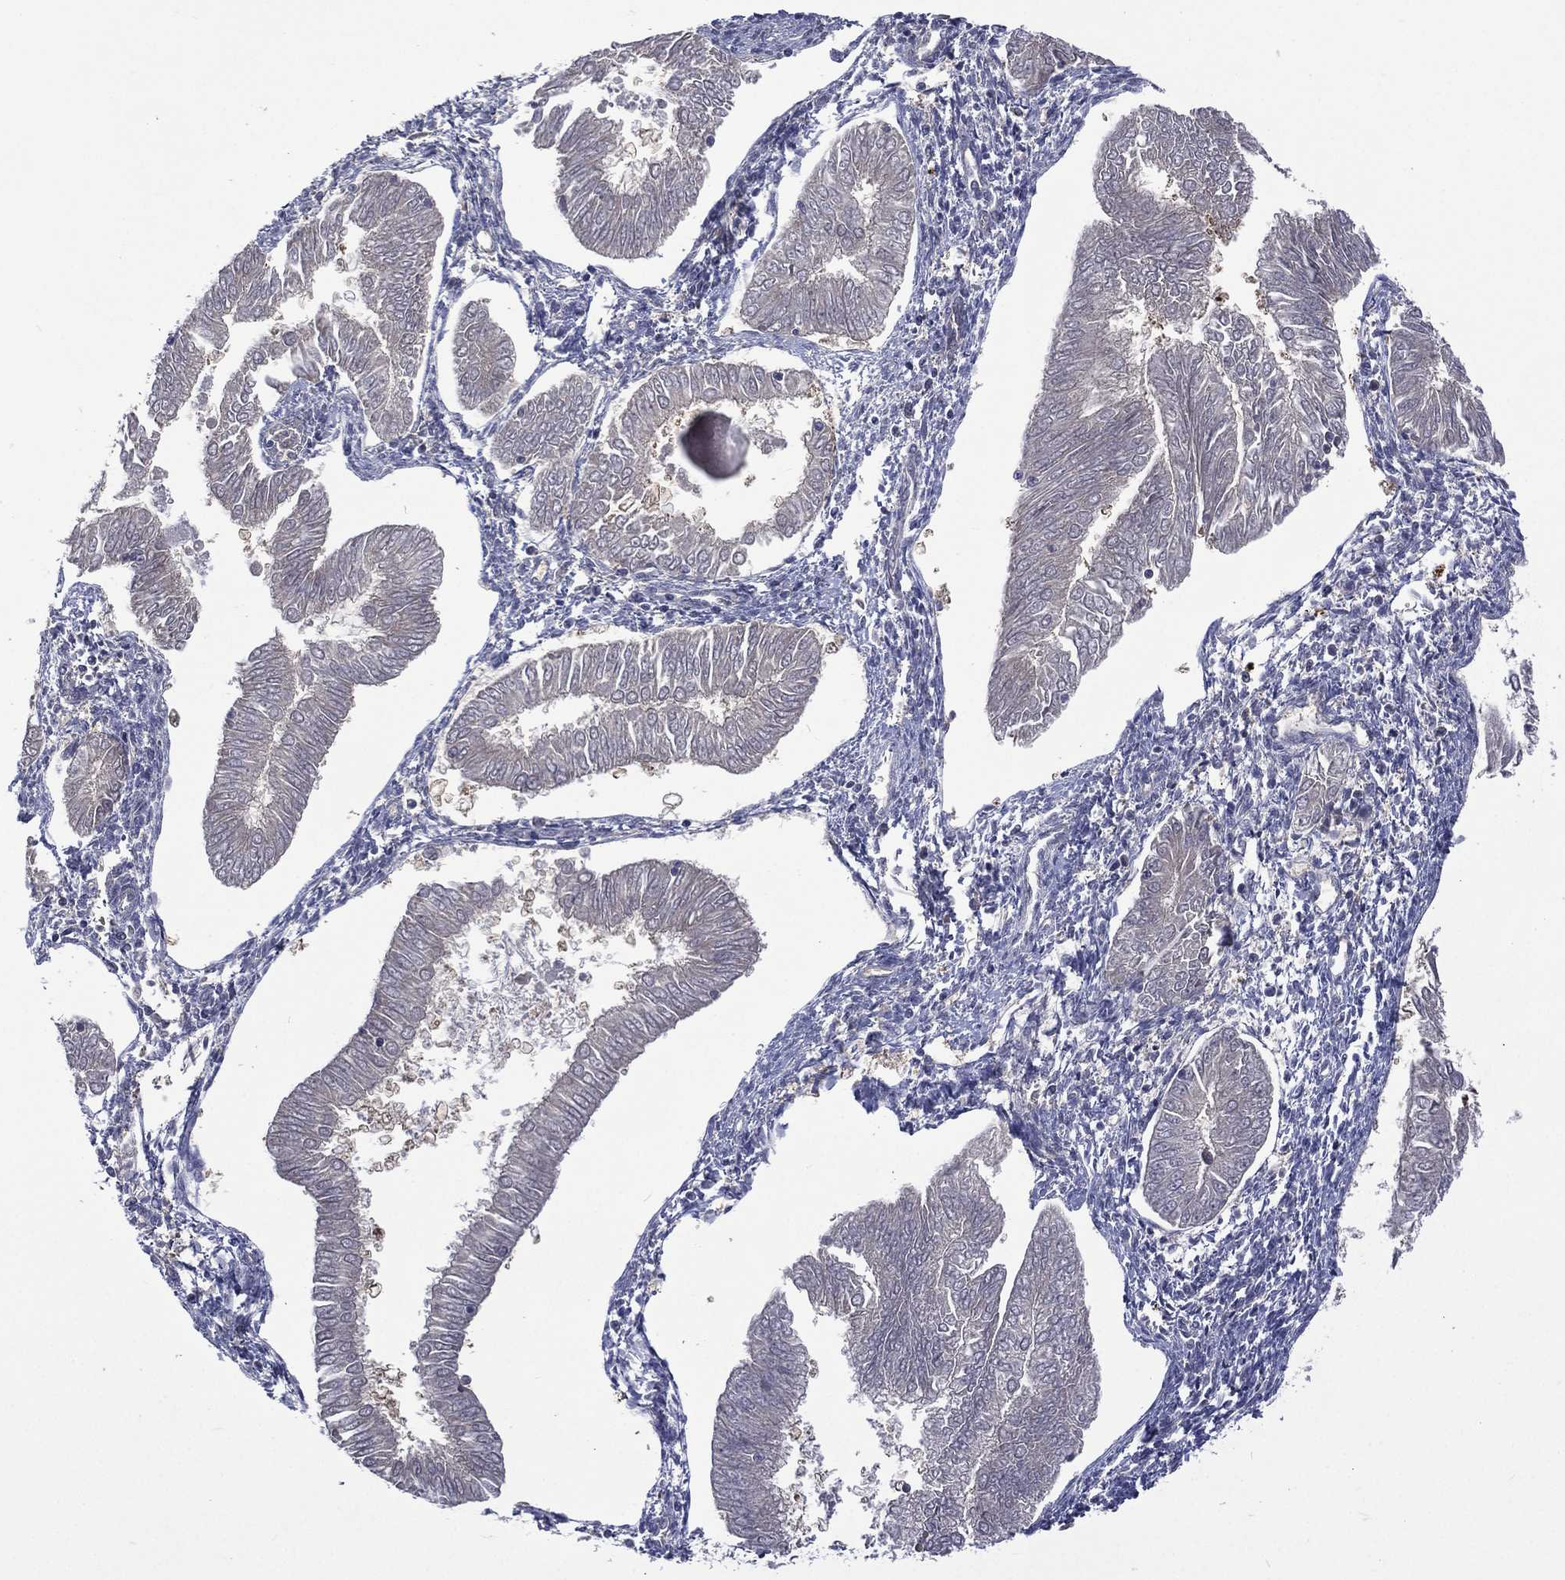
{"staining": {"intensity": "negative", "quantity": "none", "location": "none"}, "tissue": "endometrial cancer", "cell_type": "Tumor cells", "image_type": "cancer", "snomed": [{"axis": "morphology", "description": "Adenocarcinoma, NOS"}, {"axis": "topography", "description": "Endometrium"}], "caption": "The immunohistochemistry photomicrograph has no significant positivity in tumor cells of adenocarcinoma (endometrial) tissue.", "gene": "MTAP", "patient": {"sex": "female", "age": 53}}